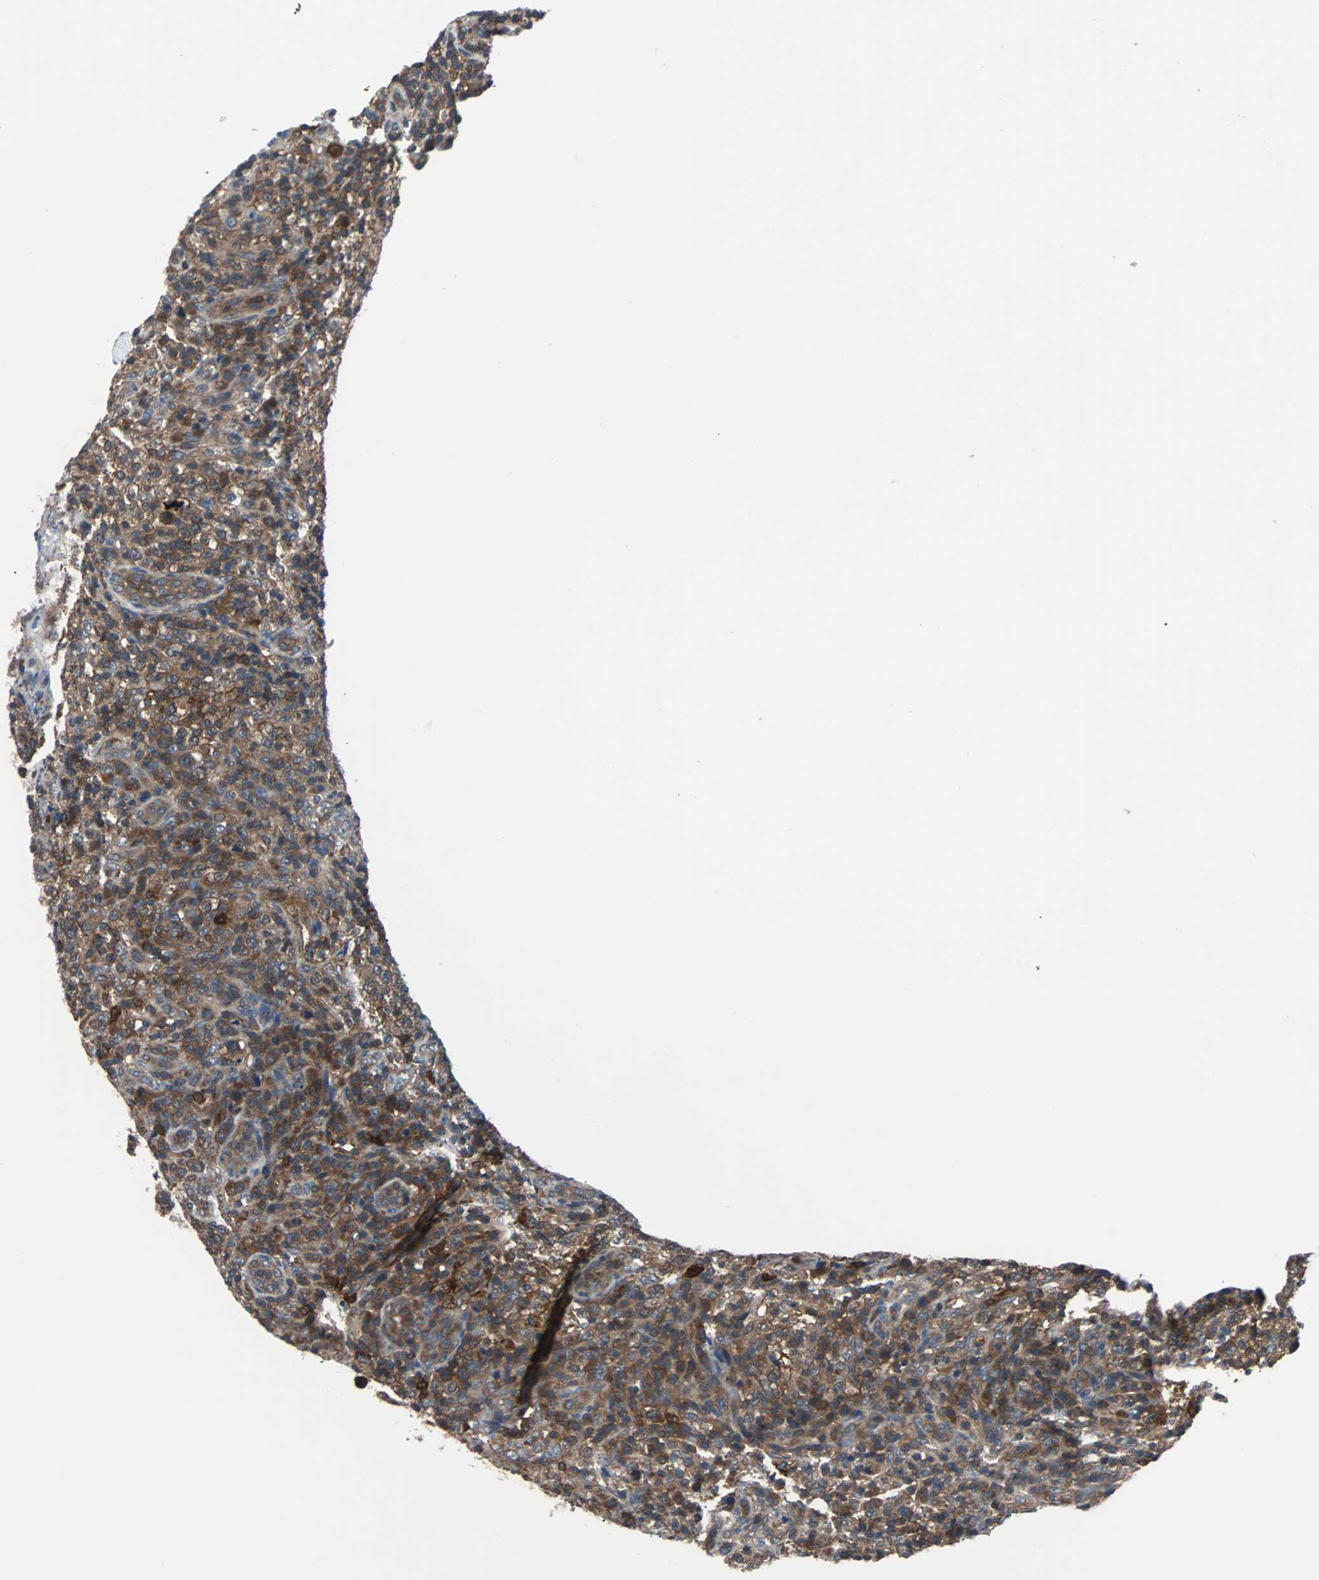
{"staining": {"intensity": "moderate", "quantity": ">75%", "location": "cytoplasmic/membranous"}, "tissue": "lymphoma", "cell_type": "Tumor cells", "image_type": "cancer", "snomed": [{"axis": "morphology", "description": "Malignant lymphoma, non-Hodgkin's type, High grade"}, {"axis": "topography", "description": "Lymph node"}], "caption": "Brown immunohistochemical staining in human high-grade malignant lymphoma, non-Hodgkin's type demonstrates moderate cytoplasmic/membranous staining in about >75% of tumor cells. The staining was performed using DAB, with brown indicating positive protein expression. Nuclei are stained blue with hematoxylin.", "gene": "PAK1", "patient": {"sex": "female", "age": 76}}